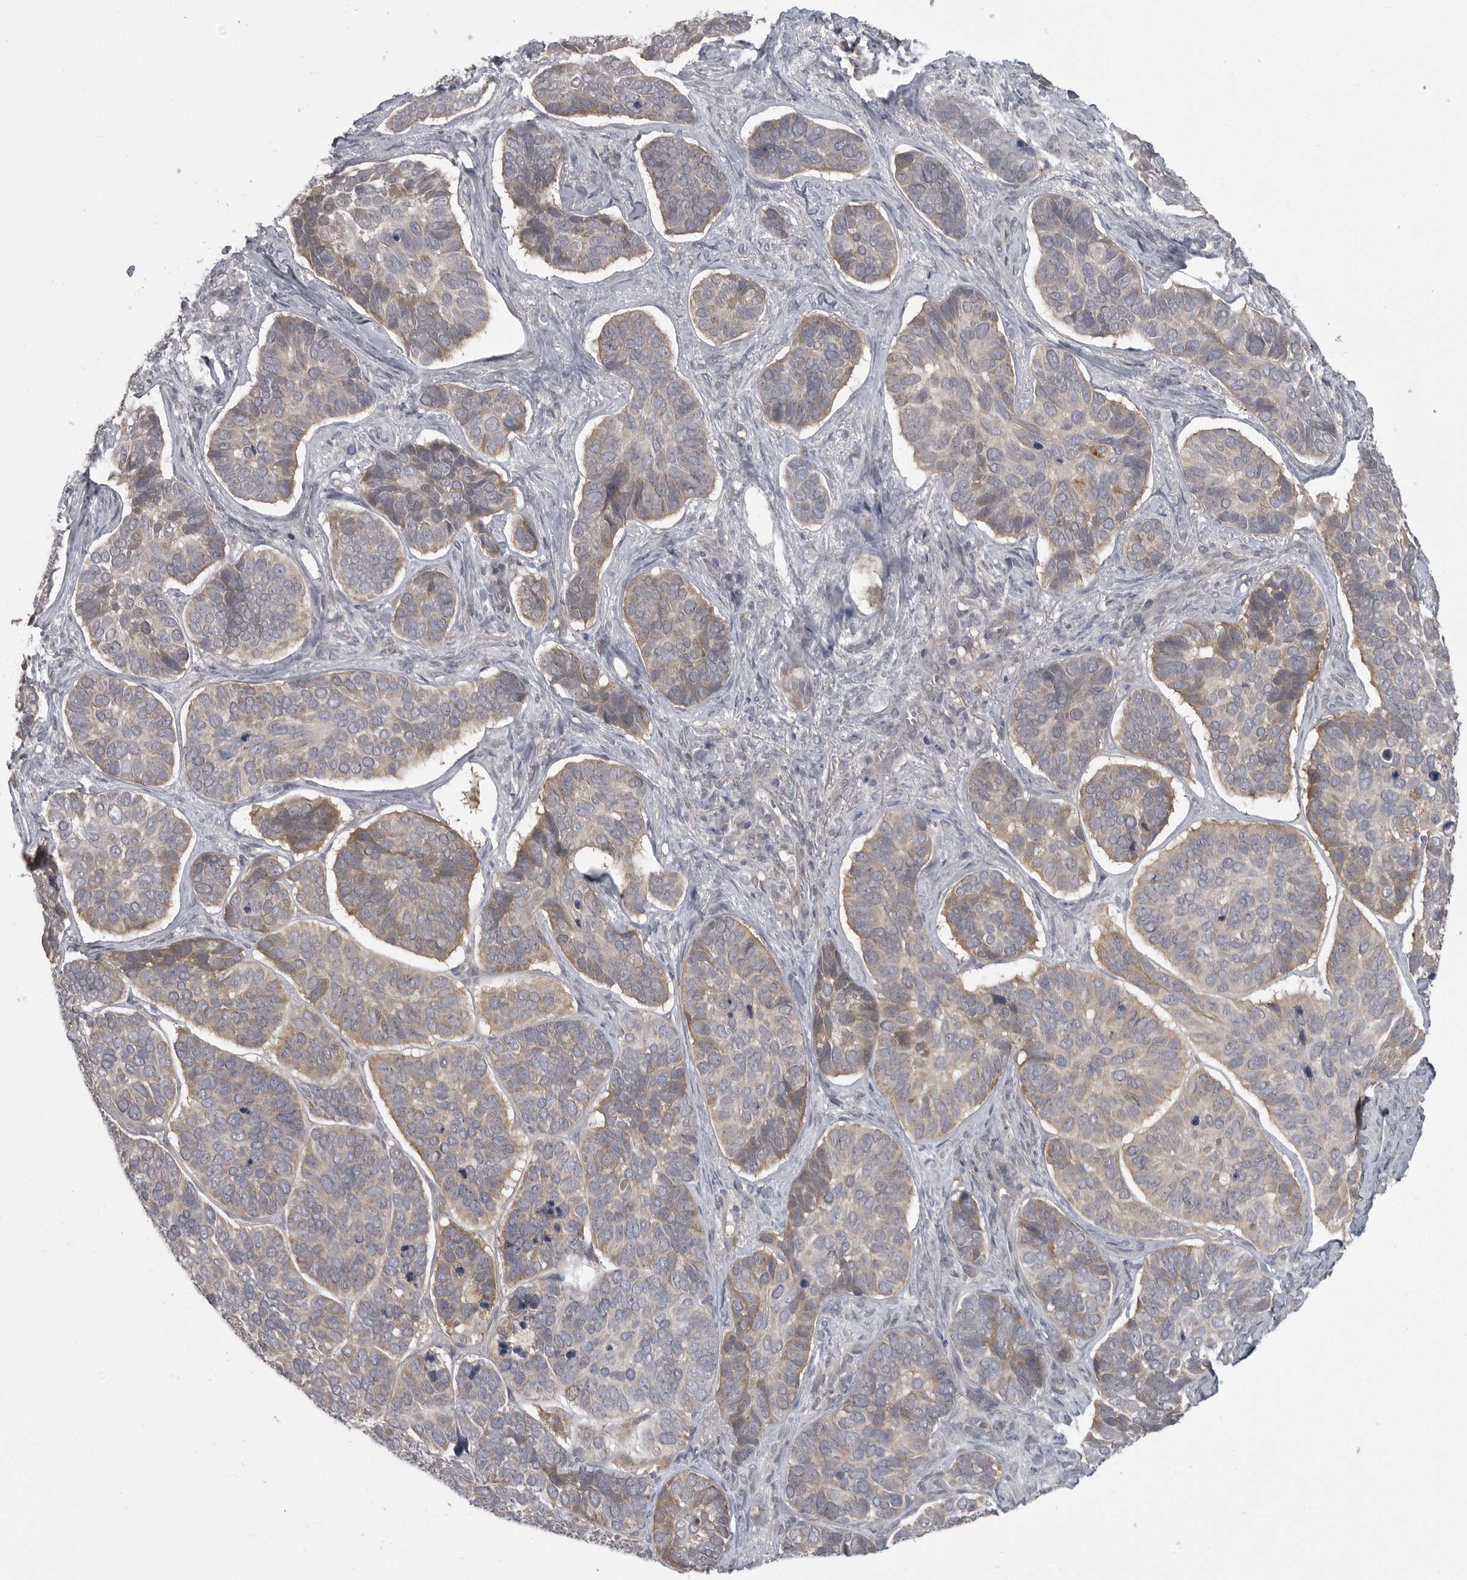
{"staining": {"intensity": "weak", "quantity": "25%-75%", "location": "cytoplasmic/membranous"}, "tissue": "skin cancer", "cell_type": "Tumor cells", "image_type": "cancer", "snomed": [{"axis": "morphology", "description": "Basal cell carcinoma"}, {"axis": "topography", "description": "Skin"}], "caption": "Protein expression by IHC reveals weak cytoplasmic/membranous staining in approximately 25%-75% of tumor cells in basal cell carcinoma (skin).", "gene": "PPP1R9A", "patient": {"sex": "male", "age": 62}}